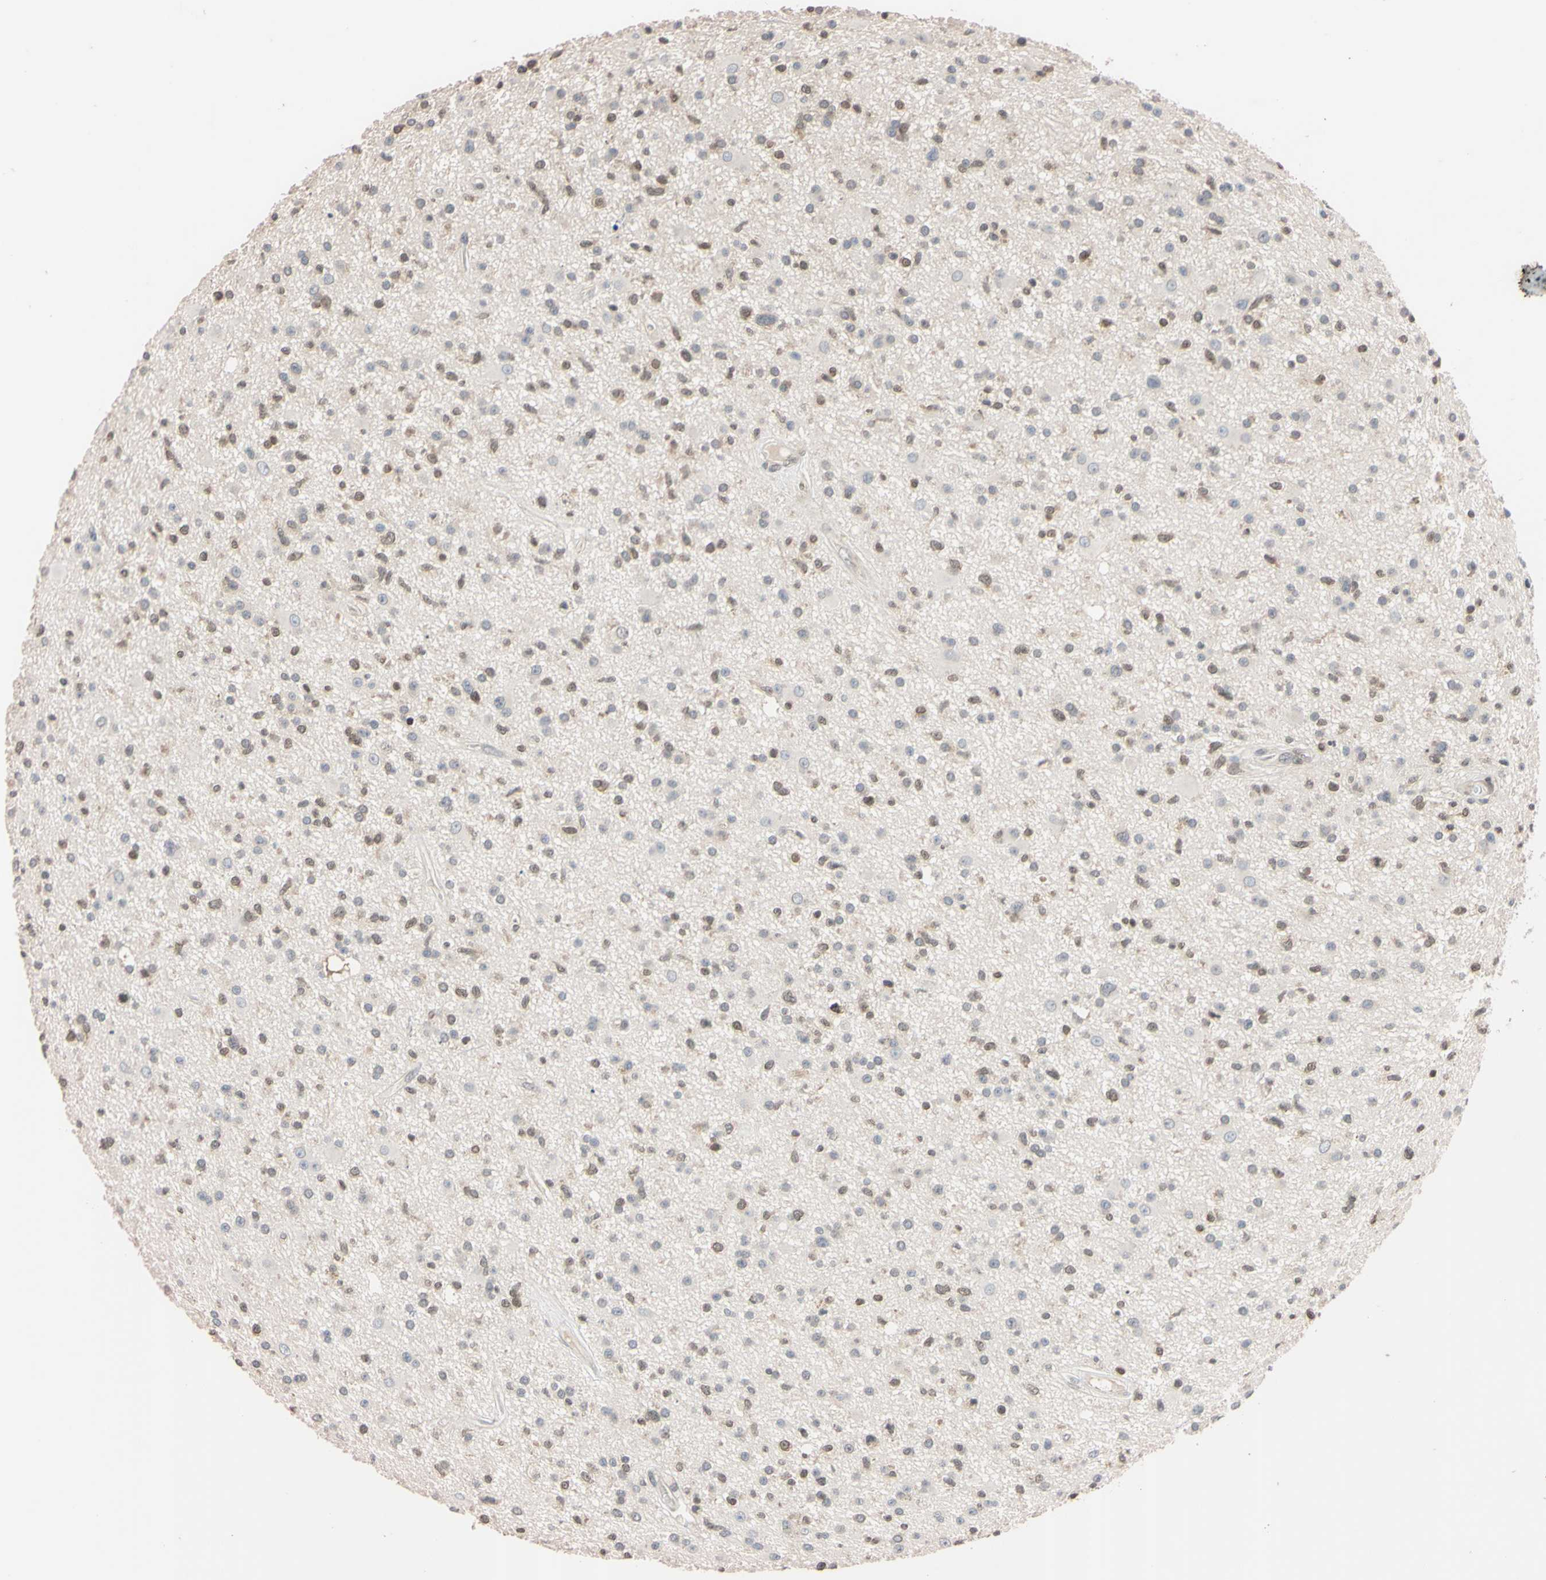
{"staining": {"intensity": "weak", "quantity": "25%-75%", "location": "cytoplasmic/membranous,nuclear"}, "tissue": "glioma", "cell_type": "Tumor cells", "image_type": "cancer", "snomed": [{"axis": "morphology", "description": "Glioma, malignant, High grade"}, {"axis": "topography", "description": "Brain"}], "caption": "High-grade glioma (malignant) stained with a protein marker demonstrates weak staining in tumor cells.", "gene": "UBE2I", "patient": {"sex": "male", "age": 33}}